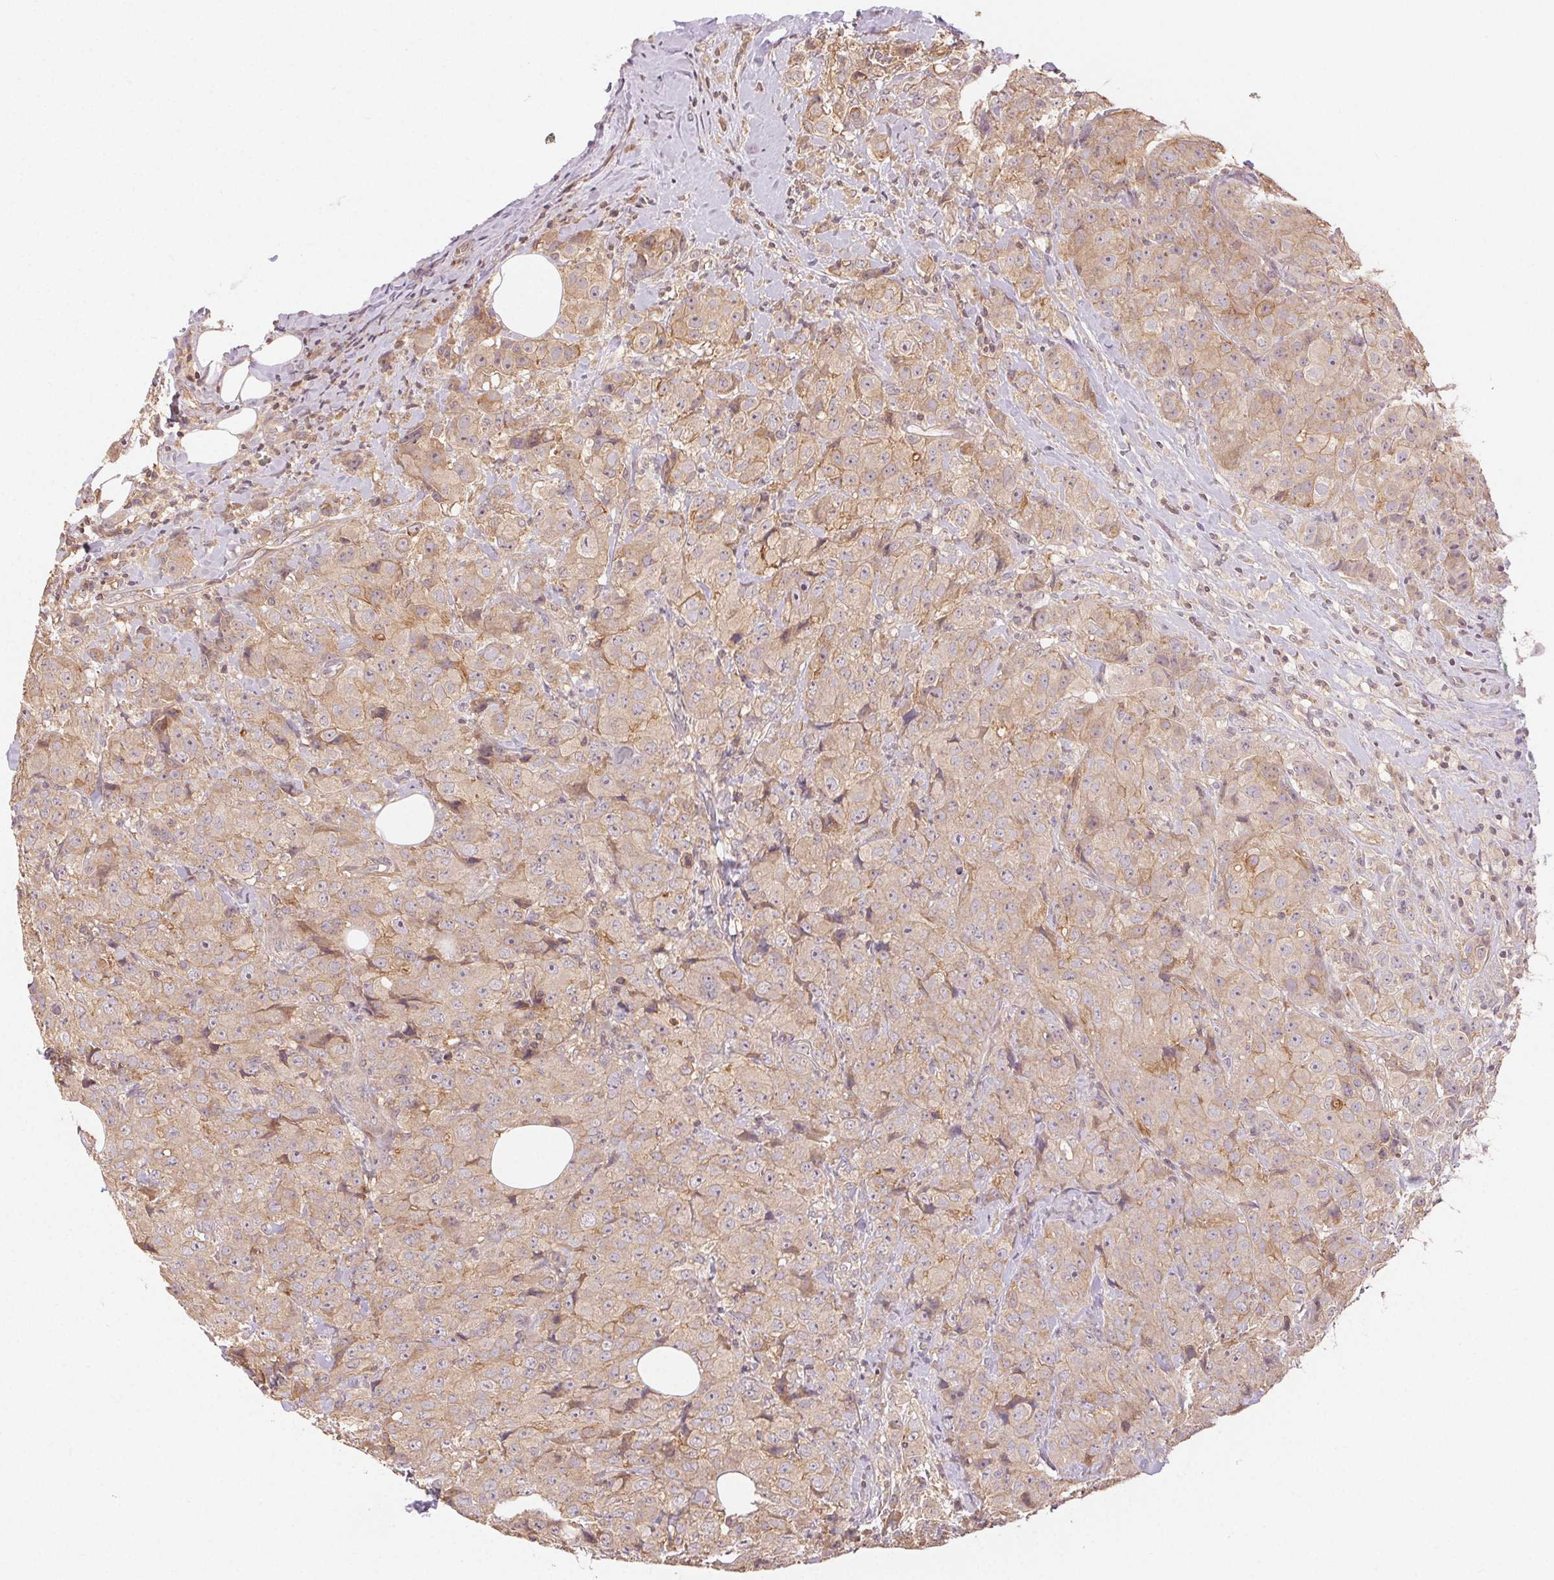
{"staining": {"intensity": "weak", "quantity": "25%-75%", "location": "cytoplasmic/membranous"}, "tissue": "breast cancer", "cell_type": "Tumor cells", "image_type": "cancer", "snomed": [{"axis": "morphology", "description": "Normal tissue, NOS"}, {"axis": "morphology", "description": "Duct carcinoma"}, {"axis": "topography", "description": "Breast"}], "caption": "Invasive ductal carcinoma (breast) tissue demonstrates weak cytoplasmic/membranous positivity in approximately 25%-75% of tumor cells, visualized by immunohistochemistry. Immunohistochemistry stains the protein in brown and the nuclei are stained blue.", "gene": "MAPKAPK2", "patient": {"sex": "female", "age": 43}}